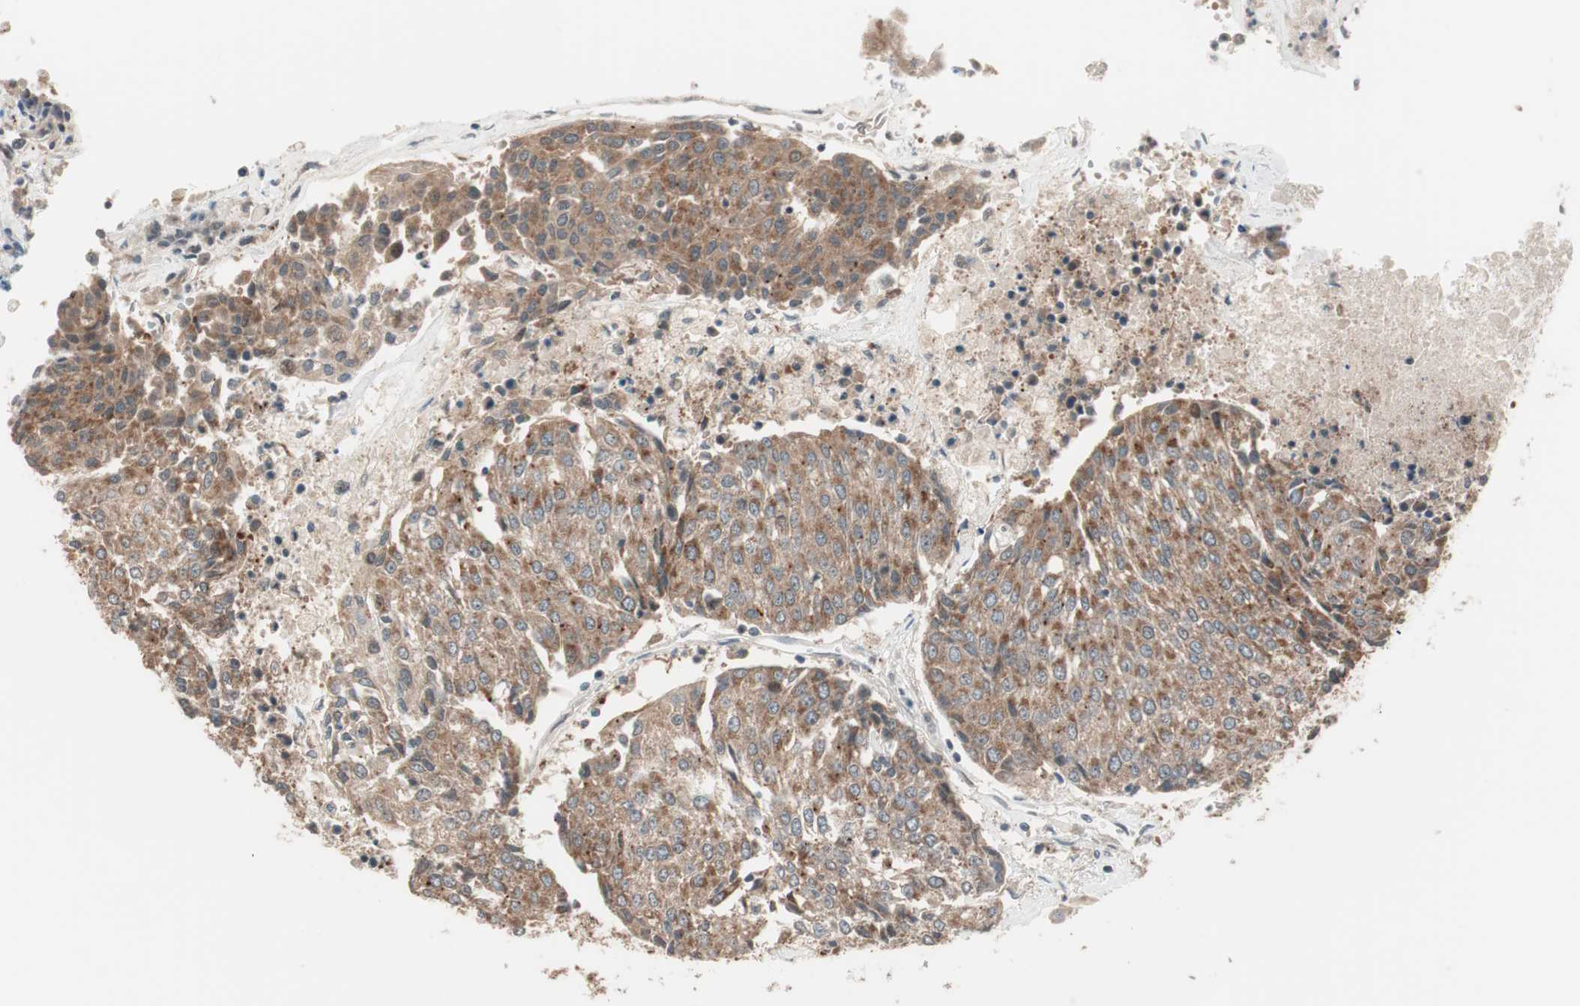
{"staining": {"intensity": "moderate", "quantity": ">75%", "location": "cytoplasmic/membranous"}, "tissue": "urothelial cancer", "cell_type": "Tumor cells", "image_type": "cancer", "snomed": [{"axis": "morphology", "description": "Urothelial carcinoma, High grade"}, {"axis": "topography", "description": "Urinary bladder"}], "caption": "Immunohistochemistry (IHC) histopathology image of human urothelial cancer stained for a protein (brown), which shows medium levels of moderate cytoplasmic/membranous positivity in about >75% of tumor cells.", "gene": "FBXO5", "patient": {"sex": "female", "age": 85}}